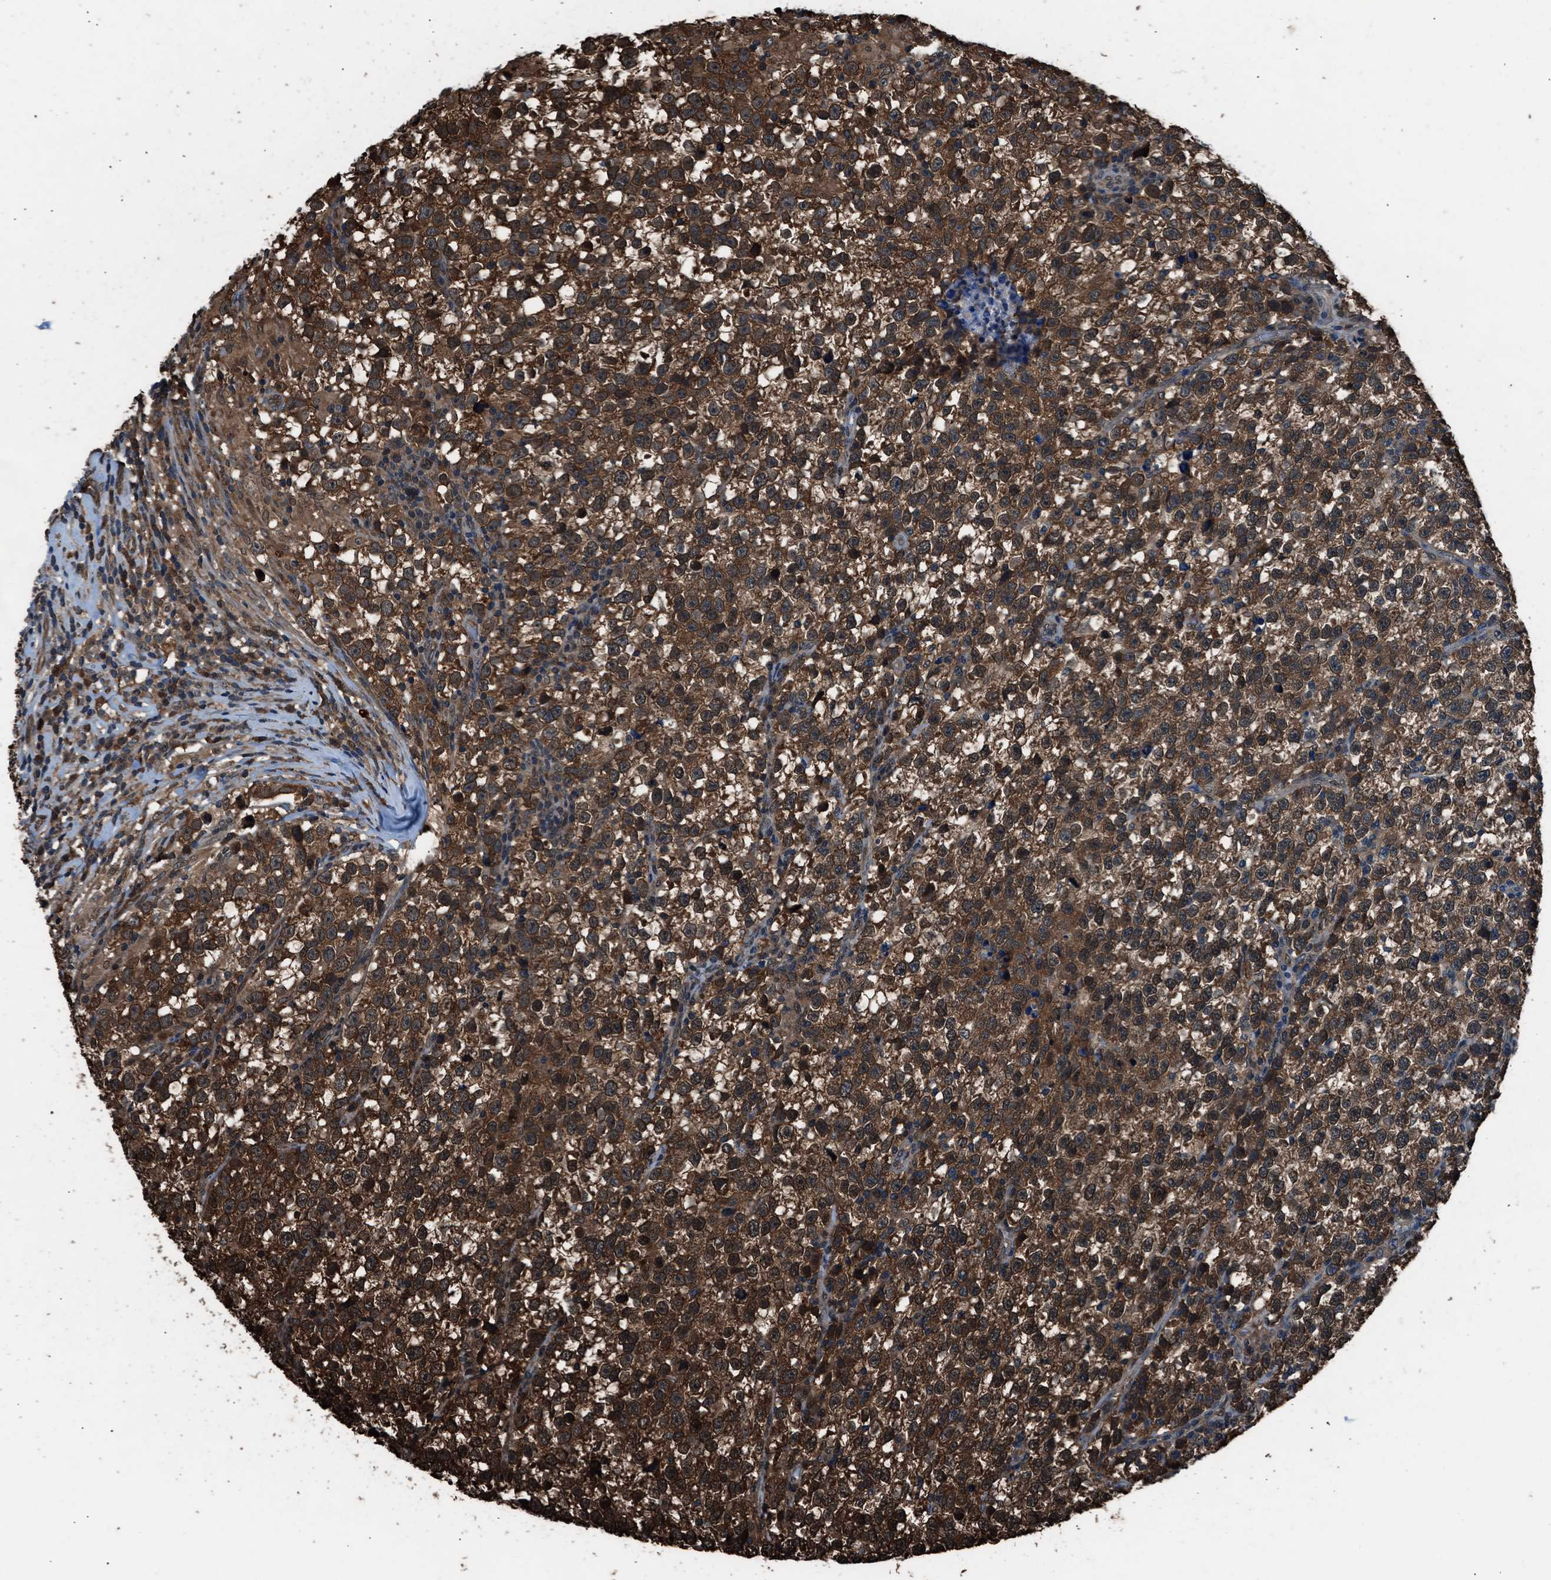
{"staining": {"intensity": "moderate", "quantity": ">75%", "location": "cytoplasmic/membranous,nuclear"}, "tissue": "testis cancer", "cell_type": "Tumor cells", "image_type": "cancer", "snomed": [{"axis": "morphology", "description": "Normal tissue, NOS"}, {"axis": "morphology", "description": "Seminoma, NOS"}, {"axis": "topography", "description": "Testis"}], "caption": "Immunohistochemical staining of human seminoma (testis) demonstrates medium levels of moderate cytoplasmic/membranous and nuclear protein staining in about >75% of tumor cells. The staining was performed using DAB (3,3'-diaminobenzidine) to visualize the protein expression in brown, while the nuclei were stained in blue with hematoxylin (Magnification: 20x).", "gene": "YWHAG", "patient": {"sex": "male", "age": 43}}